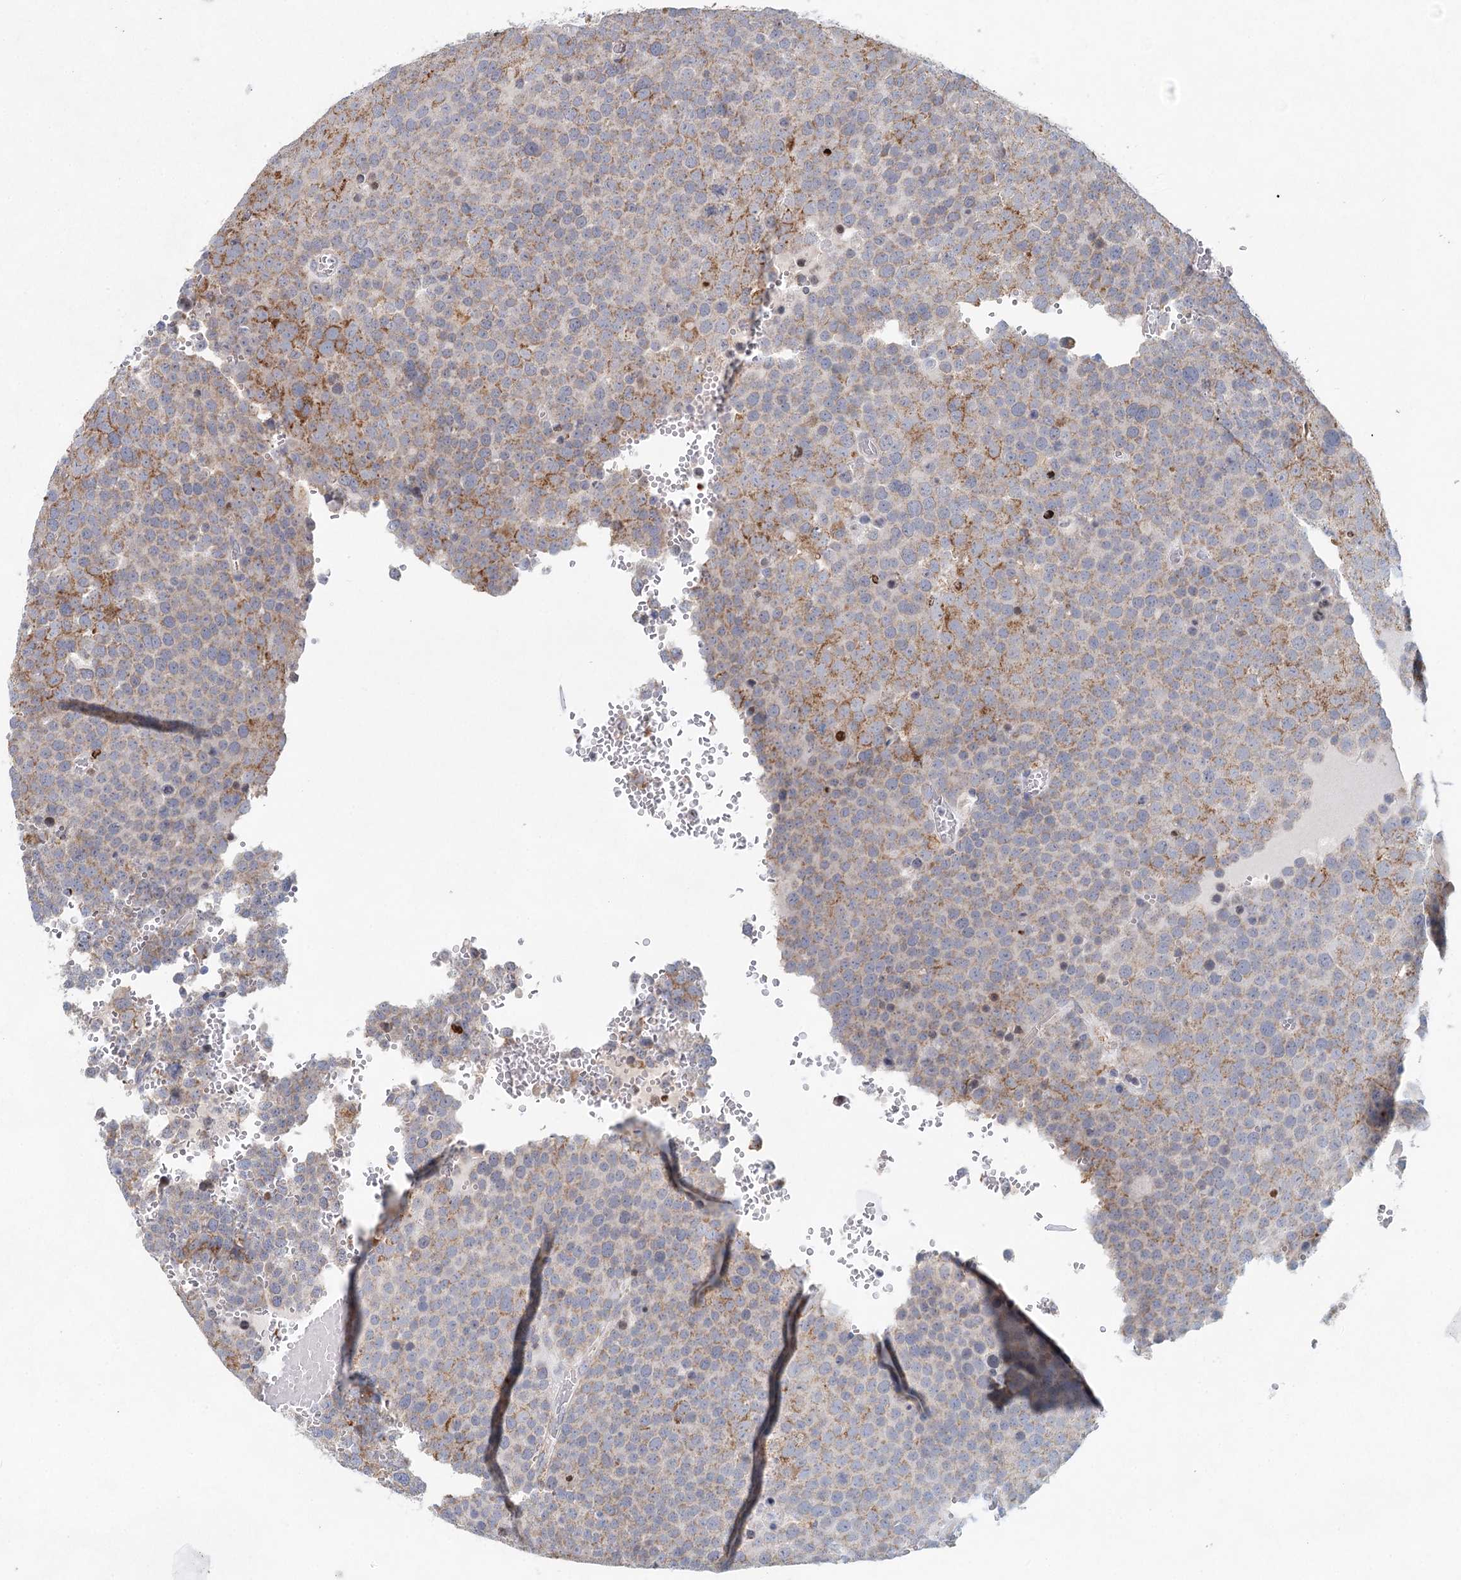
{"staining": {"intensity": "moderate", "quantity": "<25%", "location": "cytoplasmic/membranous"}, "tissue": "testis cancer", "cell_type": "Tumor cells", "image_type": "cancer", "snomed": [{"axis": "morphology", "description": "Seminoma, NOS"}, {"axis": "topography", "description": "Testis"}], "caption": "Protein expression analysis of testis seminoma reveals moderate cytoplasmic/membranous positivity in approximately <25% of tumor cells.", "gene": "XPO6", "patient": {"sex": "male", "age": 71}}